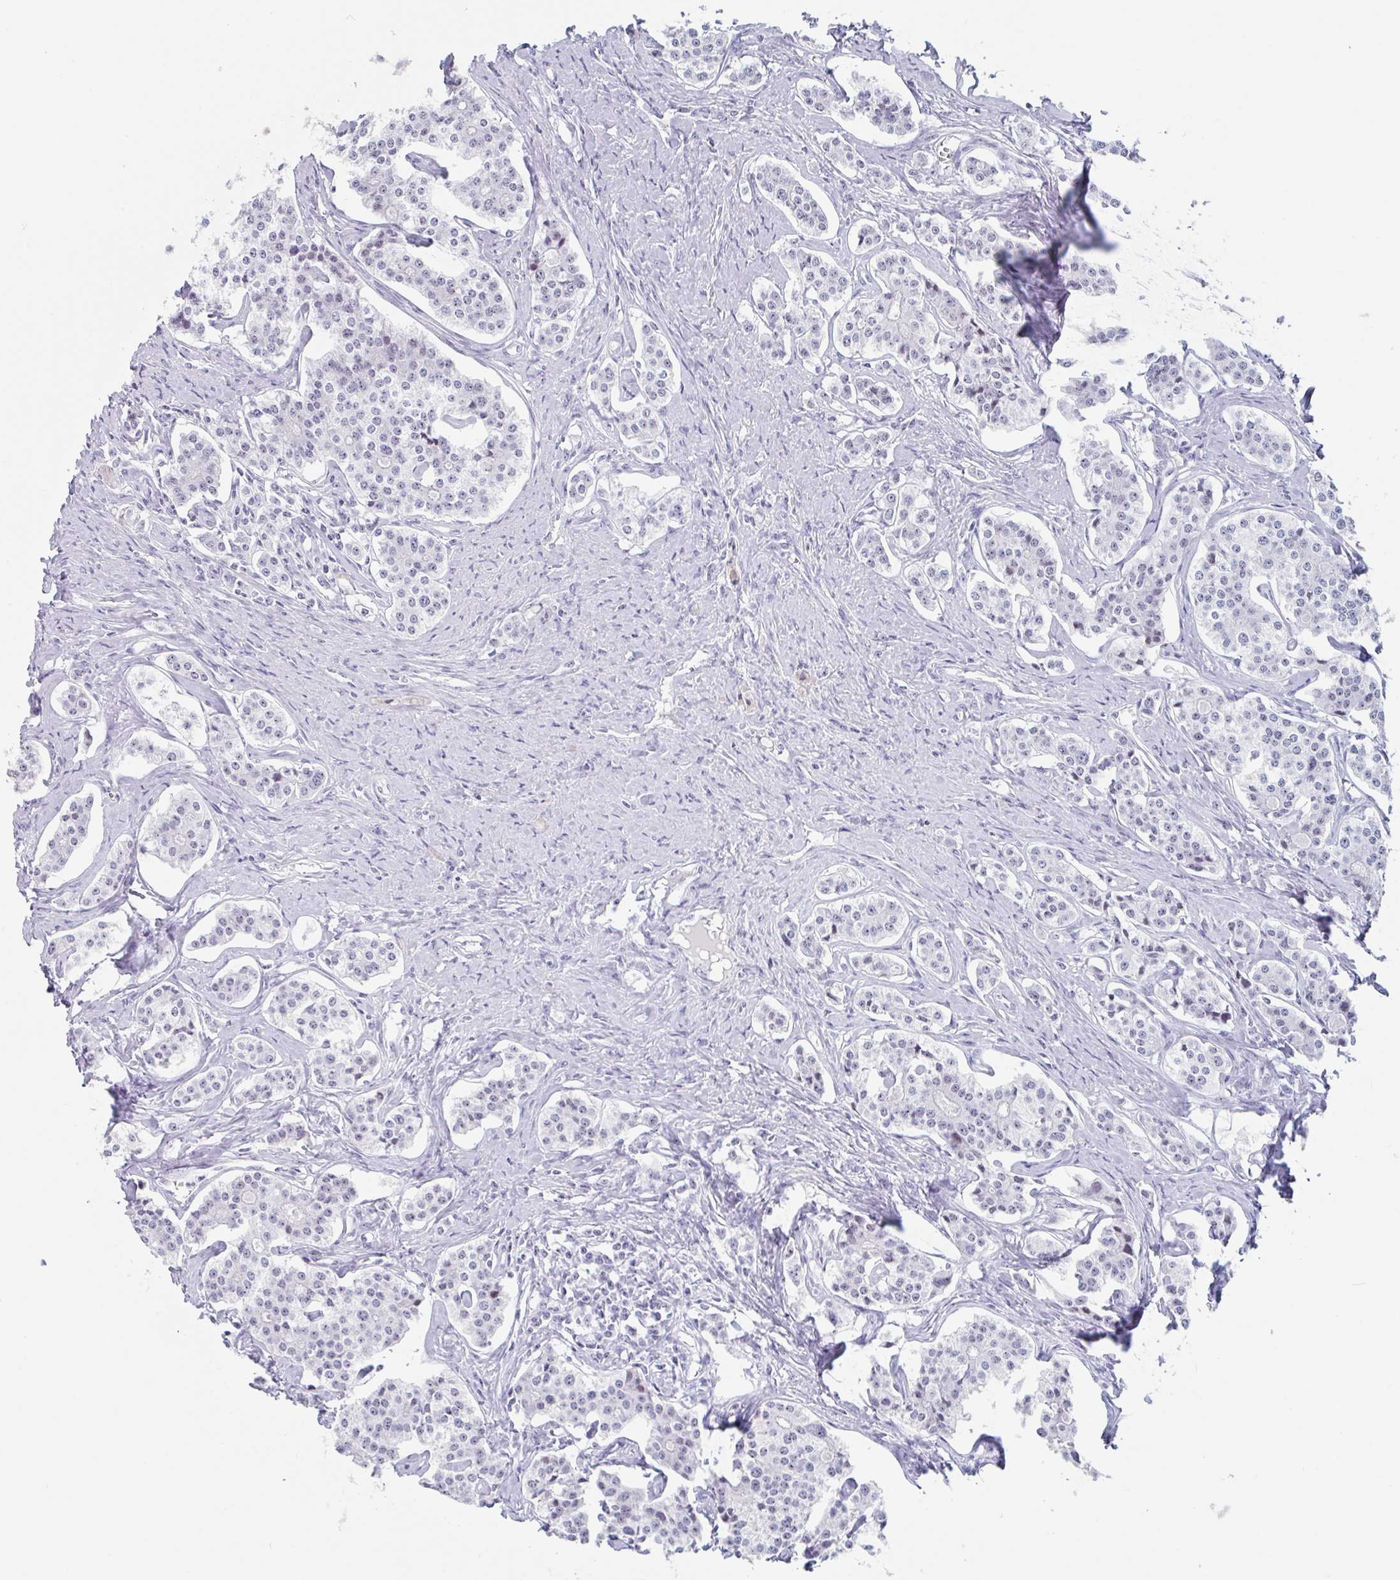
{"staining": {"intensity": "negative", "quantity": "none", "location": "none"}, "tissue": "carcinoid", "cell_type": "Tumor cells", "image_type": "cancer", "snomed": [{"axis": "morphology", "description": "Carcinoid, malignant, NOS"}, {"axis": "topography", "description": "Small intestine"}], "caption": "Human carcinoid (malignant) stained for a protein using immunohistochemistry demonstrates no positivity in tumor cells.", "gene": "LENG9", "patient": {"sex": "male", "age": 63}}